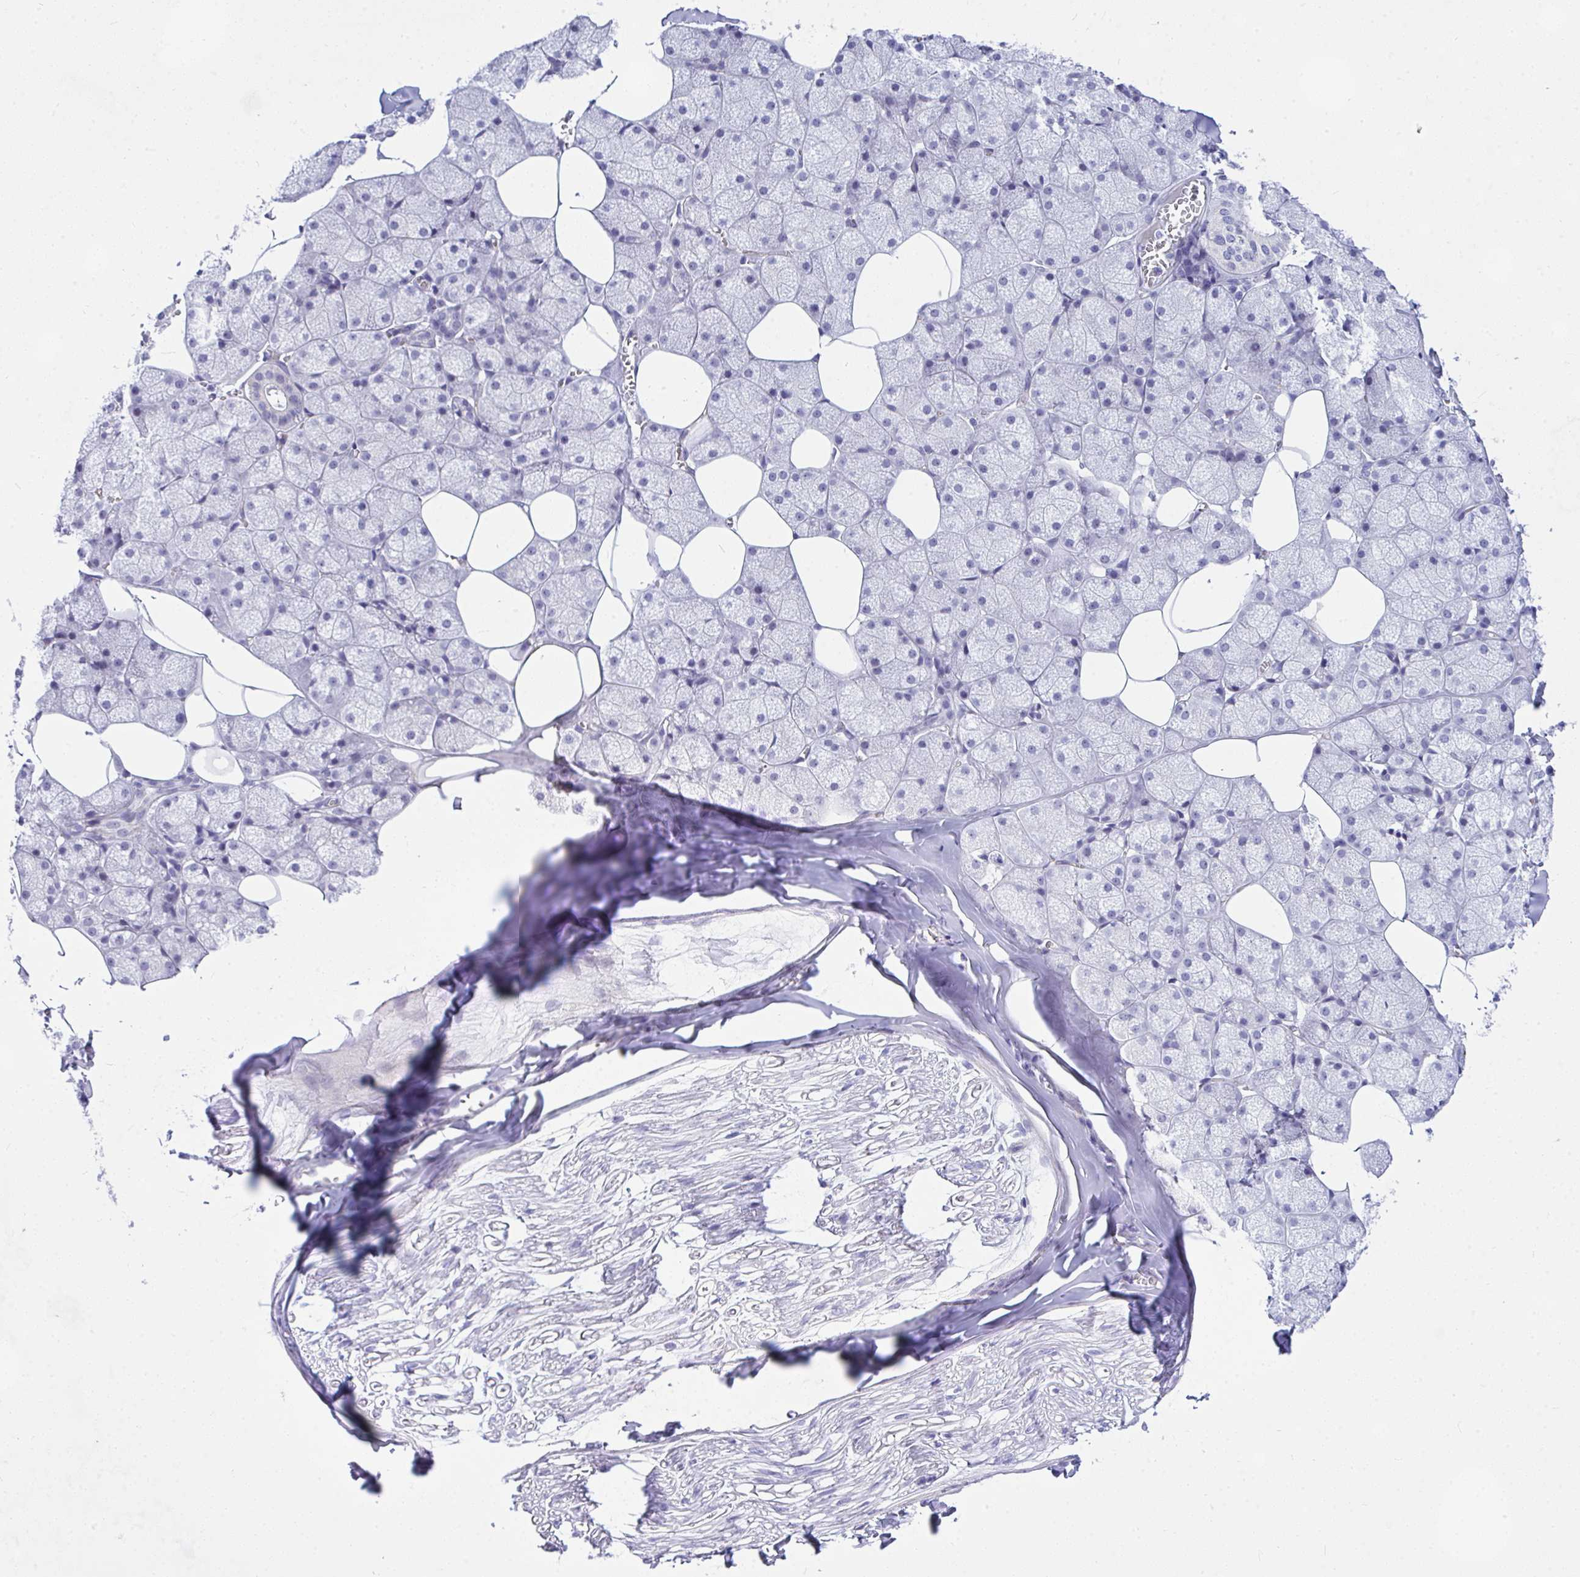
{"staining": {"intensity": "negative", "quantity": "none", "location": "none"}, "tissue": "salivary gland", "cell_type": "Glandular cells", "image_type": "normal", "snomed": [{"axis": "morphology", "description": "Normal tissue, NOS"}, {"axis": "topography", "description": "Salivary gland"}, {"axis": "topography", "description": "Peripheral nerve tissue"}], "caption": "The immunohistochemistry (IHC) photomicrograph has no significant staining in glandular cells of salivary gland. The staining is performed using DAB brown chromogen with nuclei counter-stained in using hematoxylin.", "gene": "NFXL1", "patient": {"sex": "male", "age": 38}}